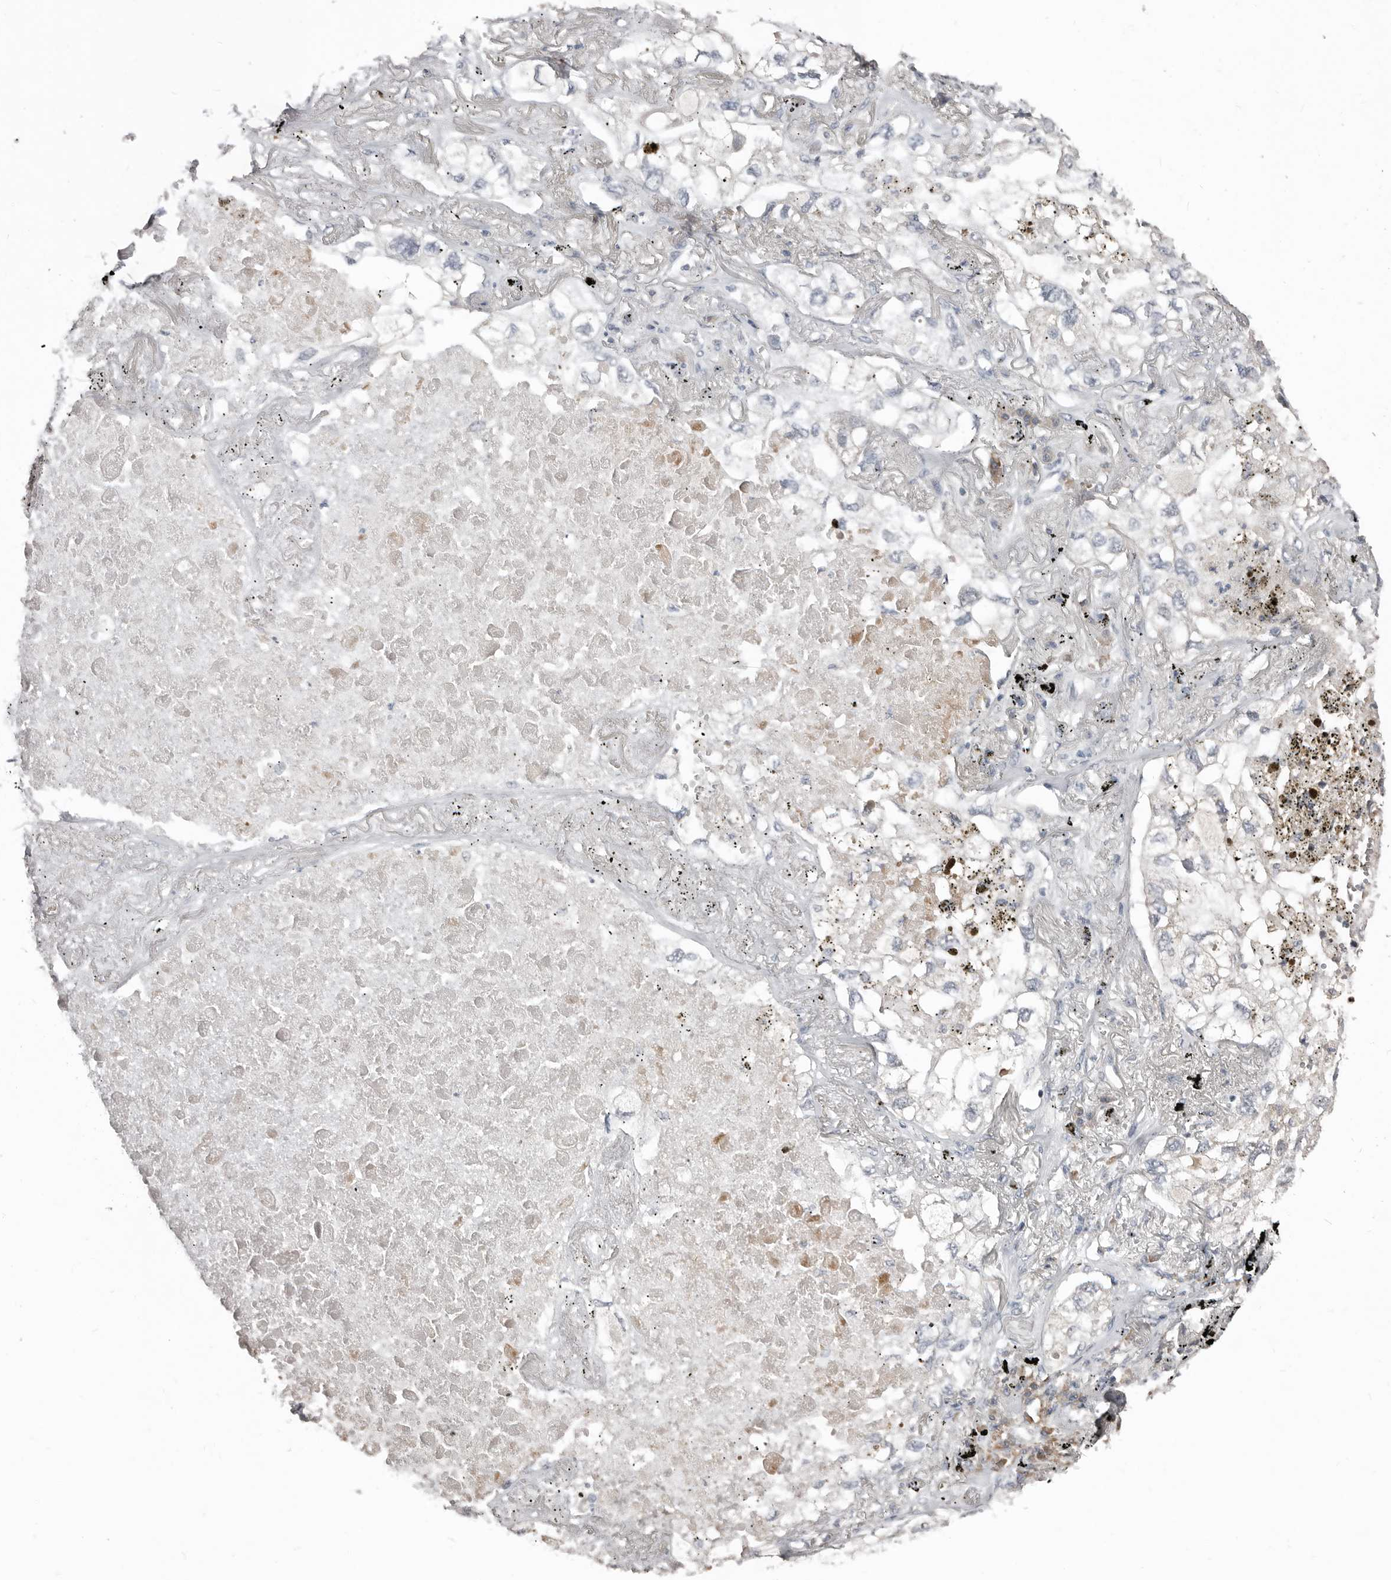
{"staining": {"intensity": "negative", "quantity": "none", "location": "none"}, "tissue": "lung cancer", "cell_type": "Tumor cells", "image_type": "cancer", "snomed": [{"axis": "morphology", "description": "Adenocarcinoma, NOS"}, {"axis": "topography", "description": "Lung"}], "caption": "The image reveals no significant positivity in tumor cells of adenocarcinoma (lung).", "gene": "AKNAD1", "patient": {"sex": "male", "age": 65}}